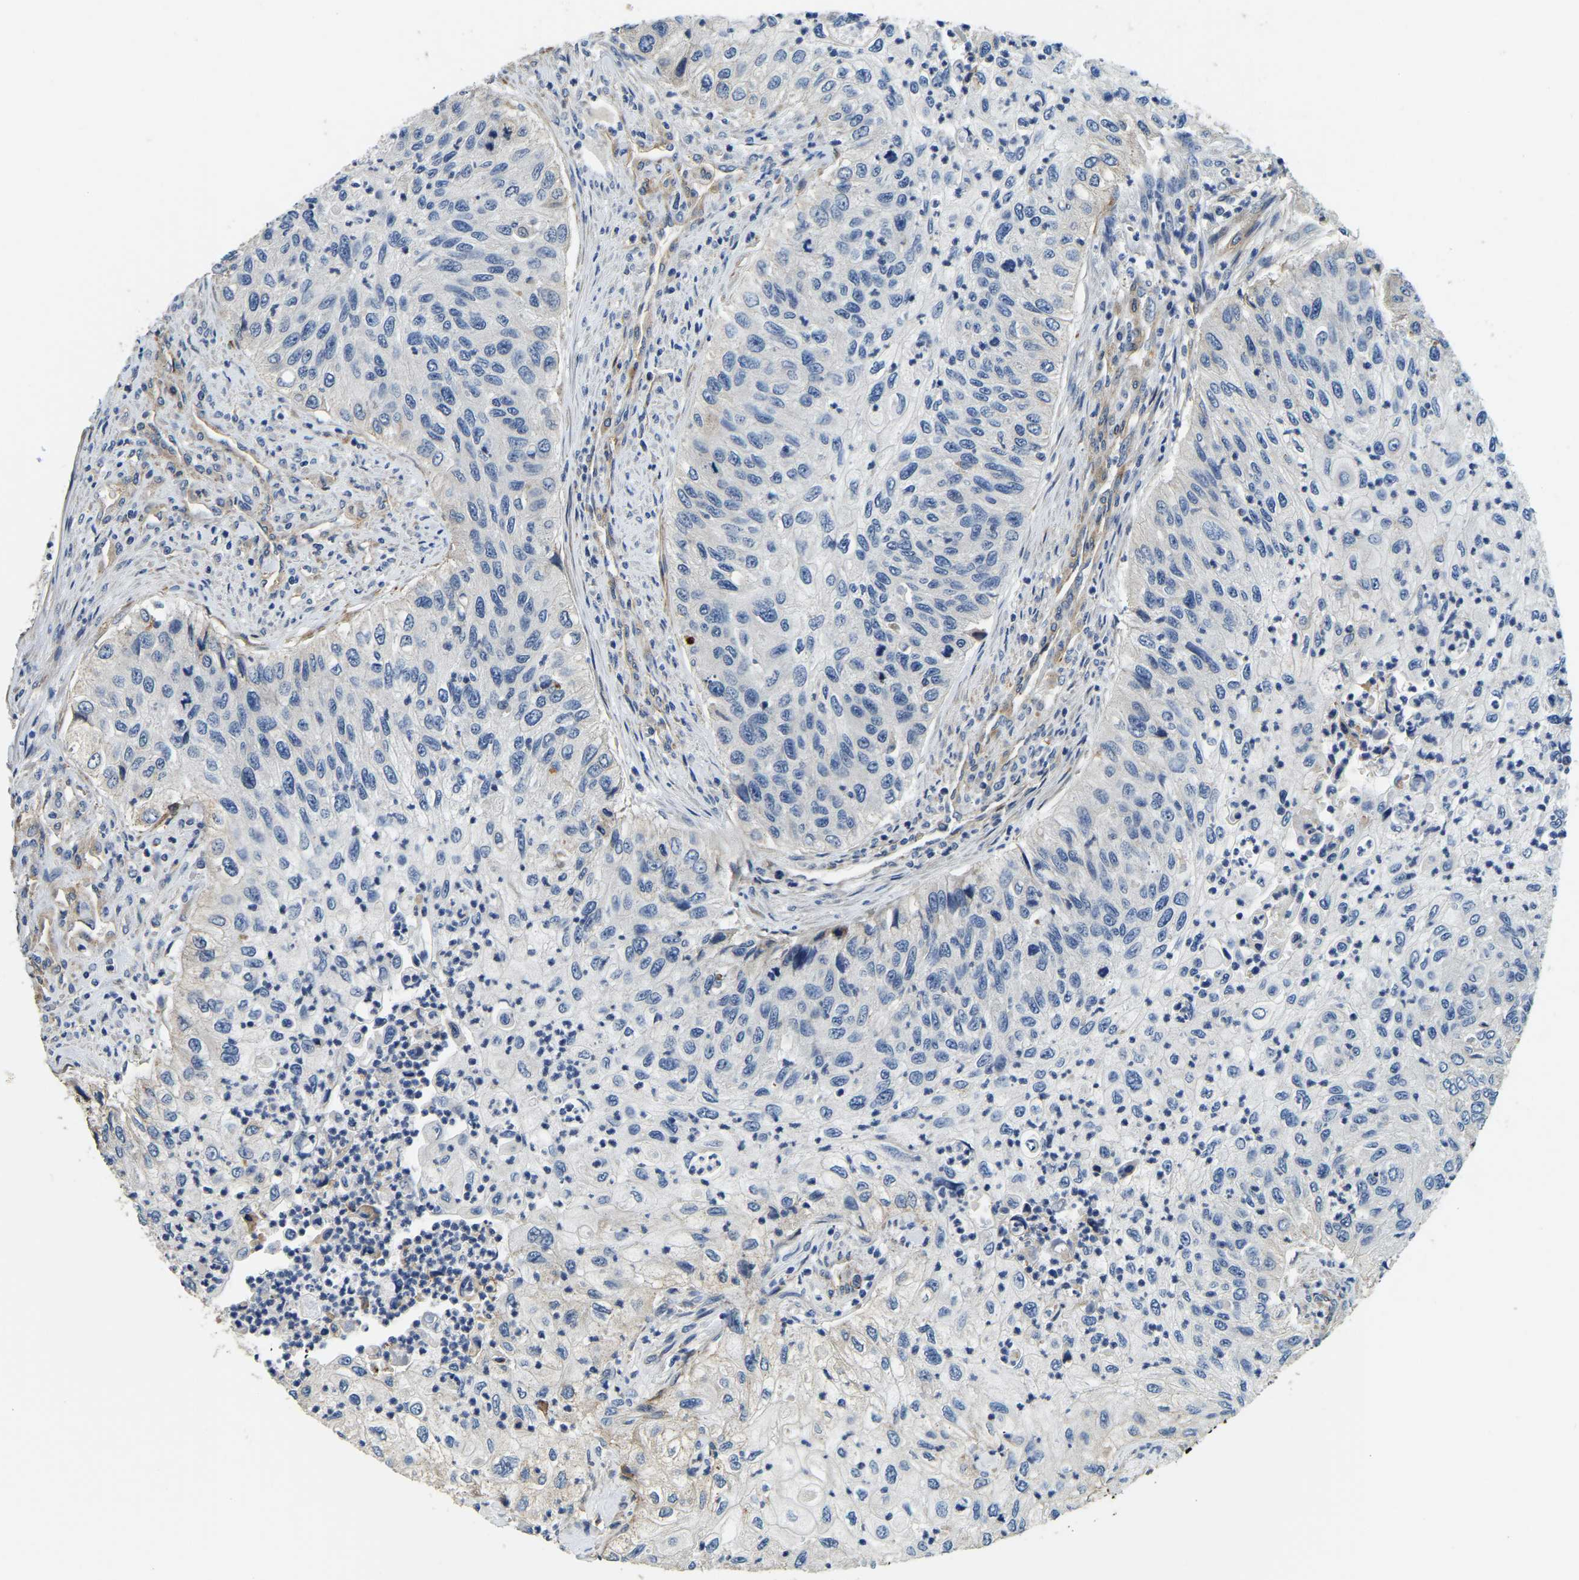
{"staining": {"intensity": "negative", "quantity": "none", "location": "none"}, "tissue": "urothelial cancer", "cell_type": "Tumor cells", "image_type": "cancer", "snomed": [{"axis": "morphology", "description": "Urothelial carcinoma, High grade"}, {"axis": "topography", "description": "Urinary bladder"}], "caption": "Tumor cells show no significant protein staining in urothelial cancer. Brightfield microscopy of immunohistochemistry (IHC) stained with DAB (3,3'-diaminobenzidine) (brown) and hematoxylin (blue), captured at high magnification.", "gene": "RNF39", "patient": {"sex": "female", "age": 60}}